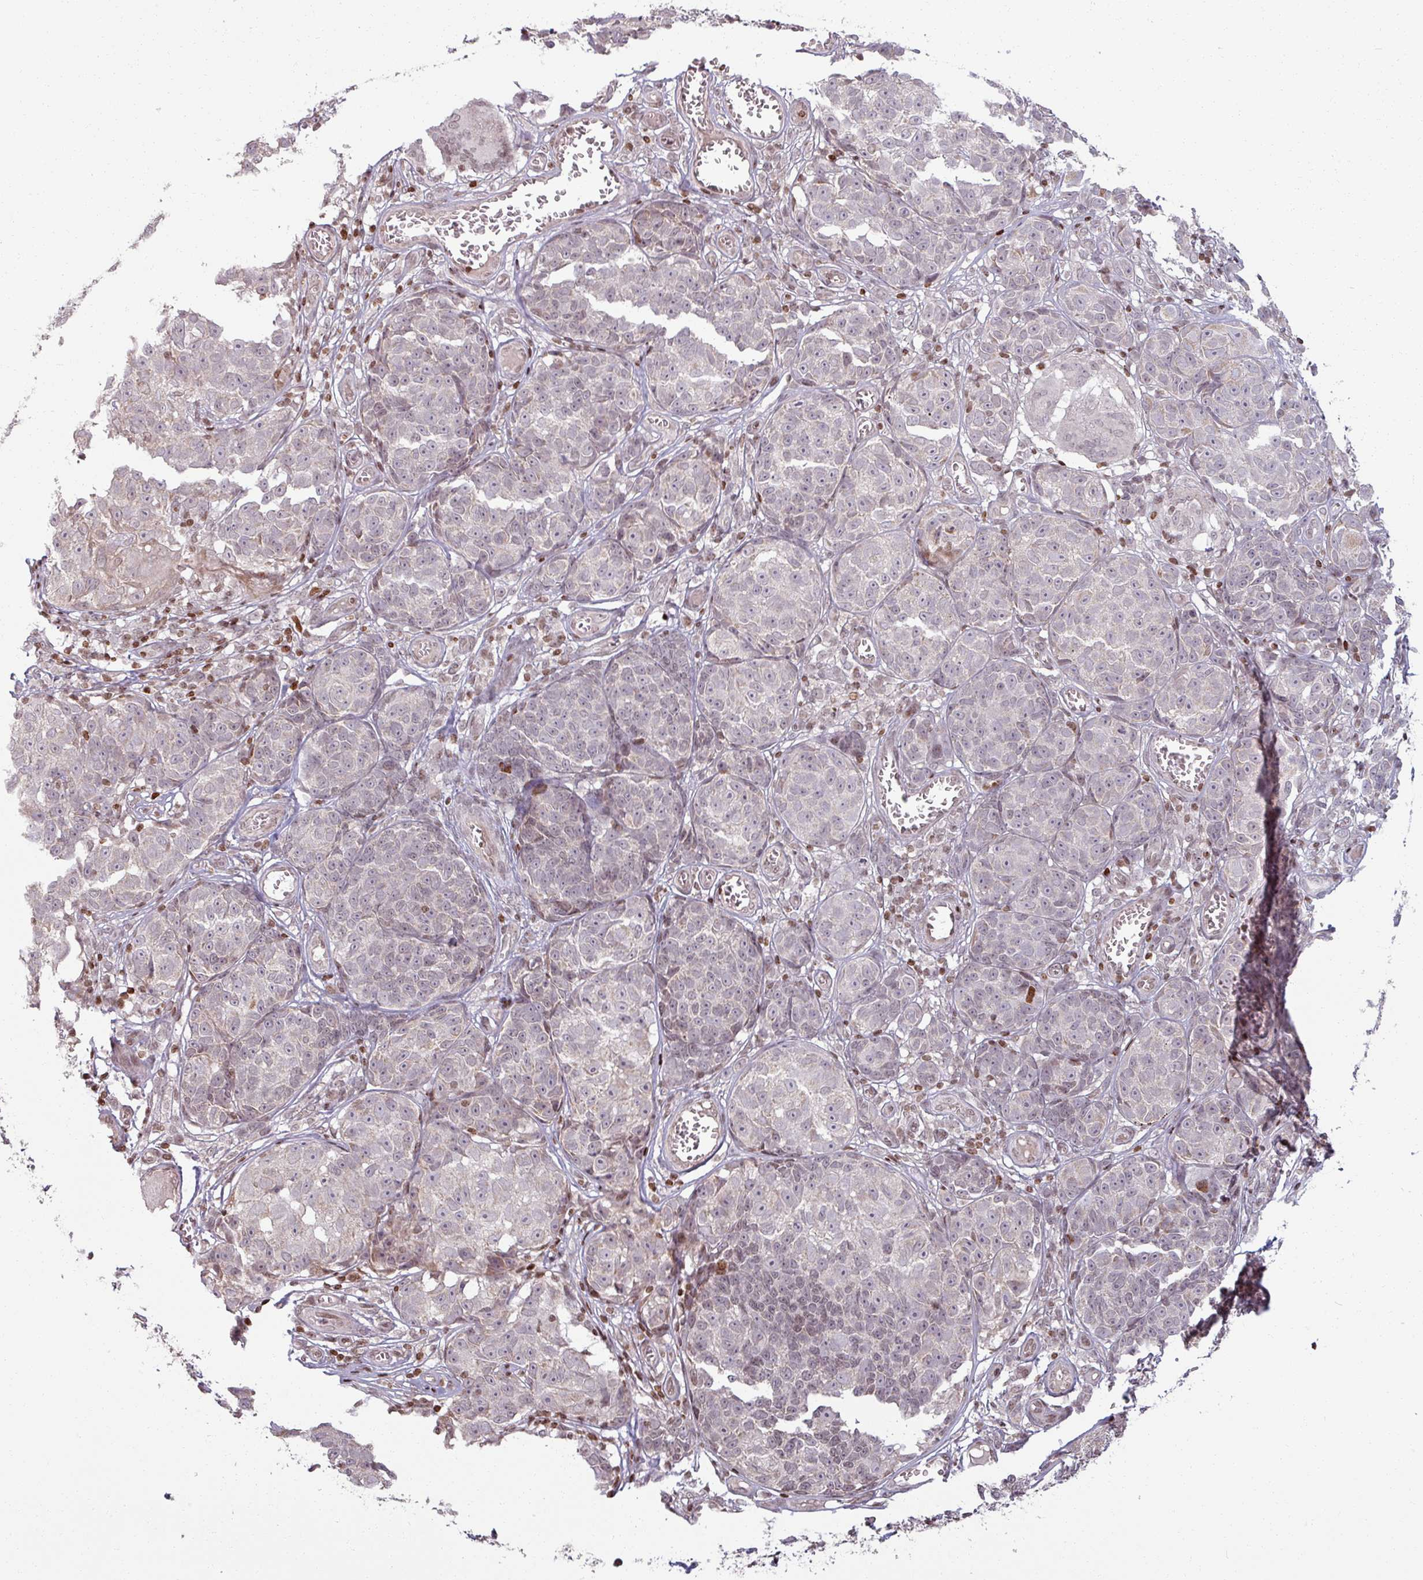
{"staining": {"intensity": "weak", "quantity": "<25%", "location": "nuclear"}, "tissue": "melanoma", "cell_type": "Tumor cells", "image_type": "cancer", "snomed": [{"axis": "morphology", "description": "Malignant melanoma, NOS"}, {"axis": "topography", "description": "Skin"}], "caption": "An IHC photomicrograph of melanoma is shown. There is no staining in tumor cells of melanoma.", "gene": "NCOR1", "patient": {"sex": "male", "age": 73}}